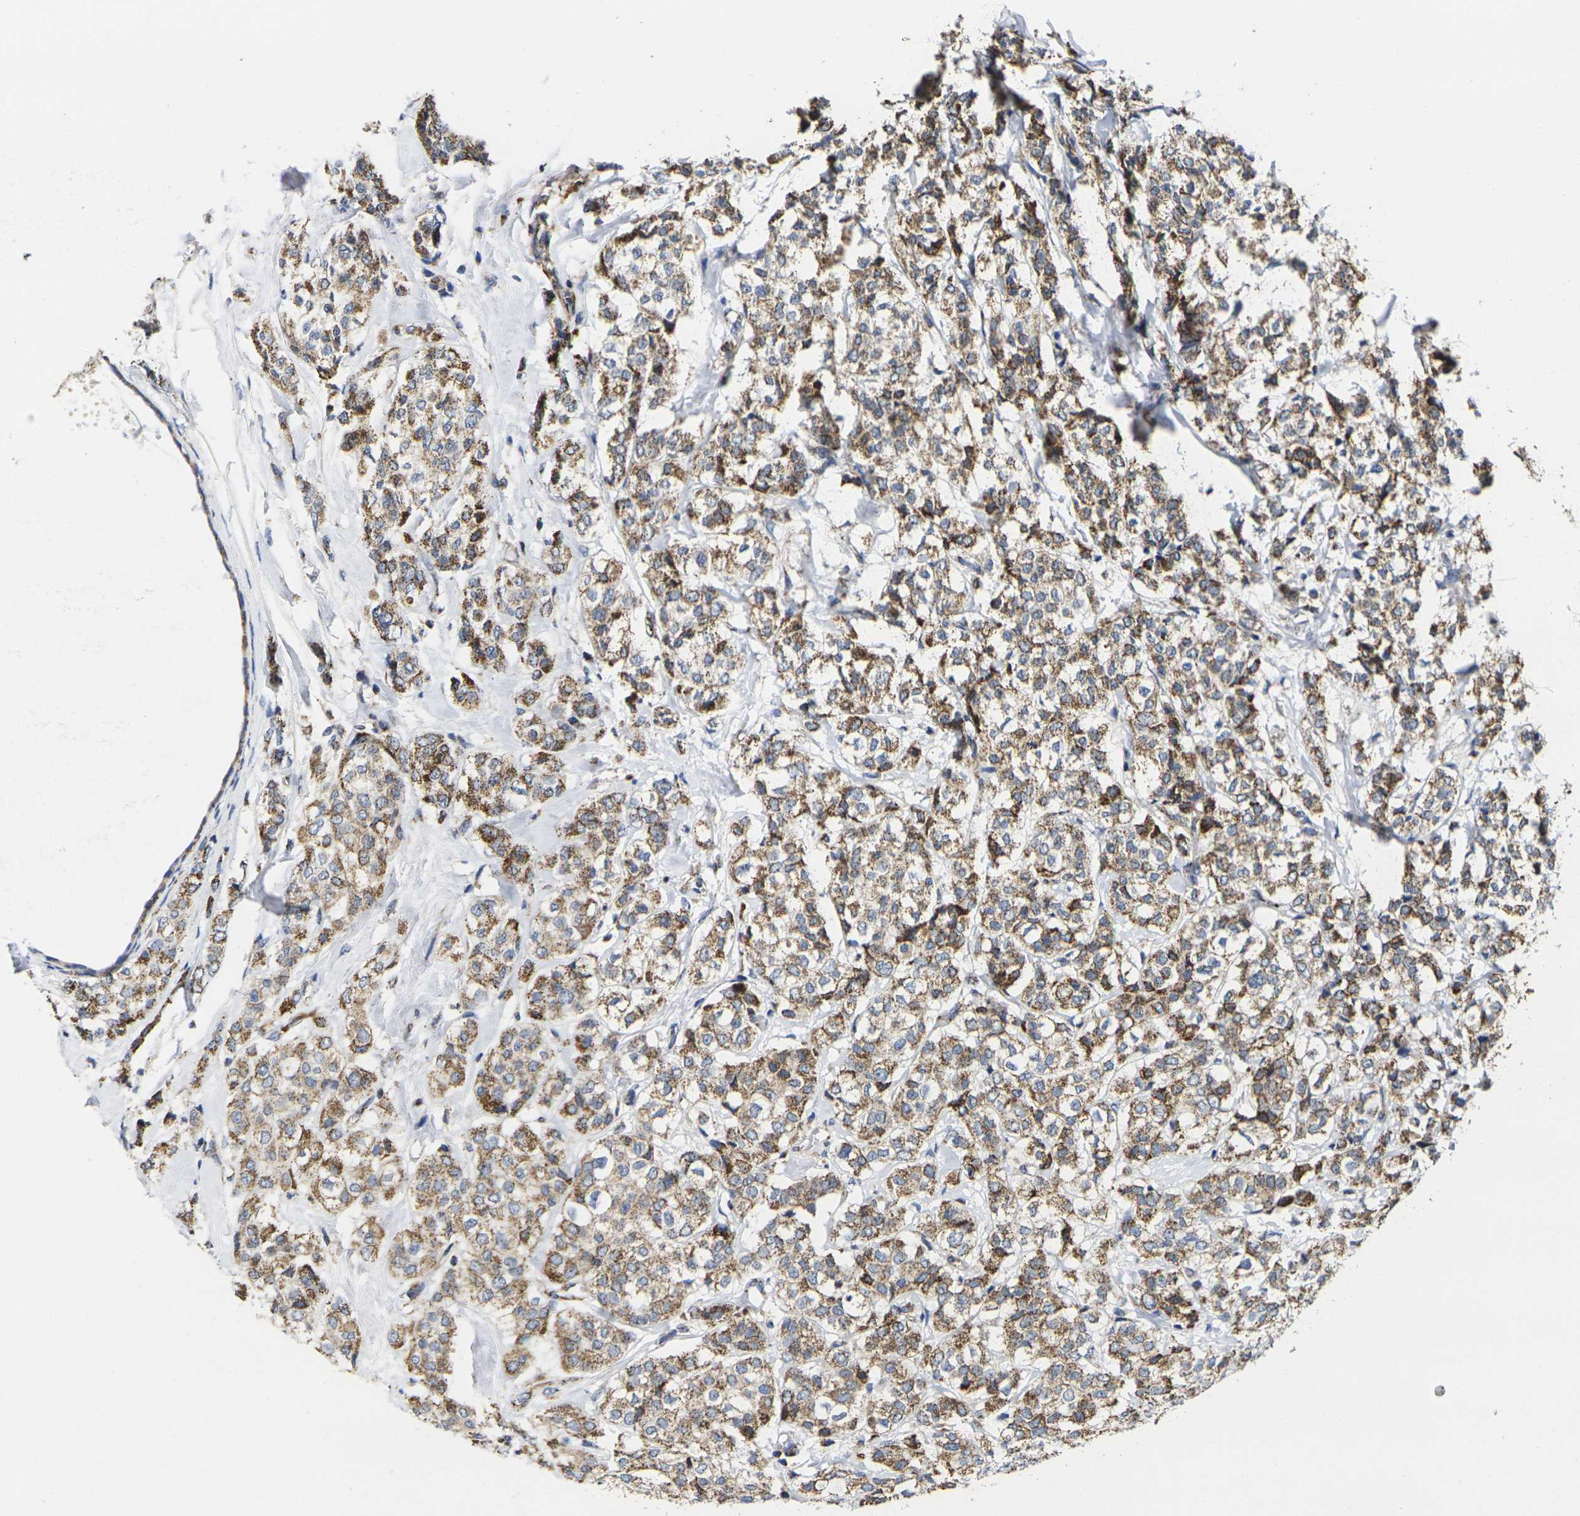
{"staining": {"intensity": "strong", "quantity": ">75%", "location": "cytoplasmic/membranous"}, "tissue": "breast cancer", "cell_type": "Tumor cells", "image_type": "cancer", "snomed": [{"axis": "morphology", "description": "Lobular carcinoma"}, {"axis": "topography", "description": "Breast"}], "caption": "A histopathology image of lobular carcinoma (breast) stained for a protein exhibits strong cytoplasmic/membranous brown staining in tumor cells. The staining was performed using DAB to visualize the protein expression in brown, while the nuclei were stained in blue with hematoxylin (Magnification: 20x).", "gene": "P2RY11", "patient": {"sex": "female", "age": 60}}